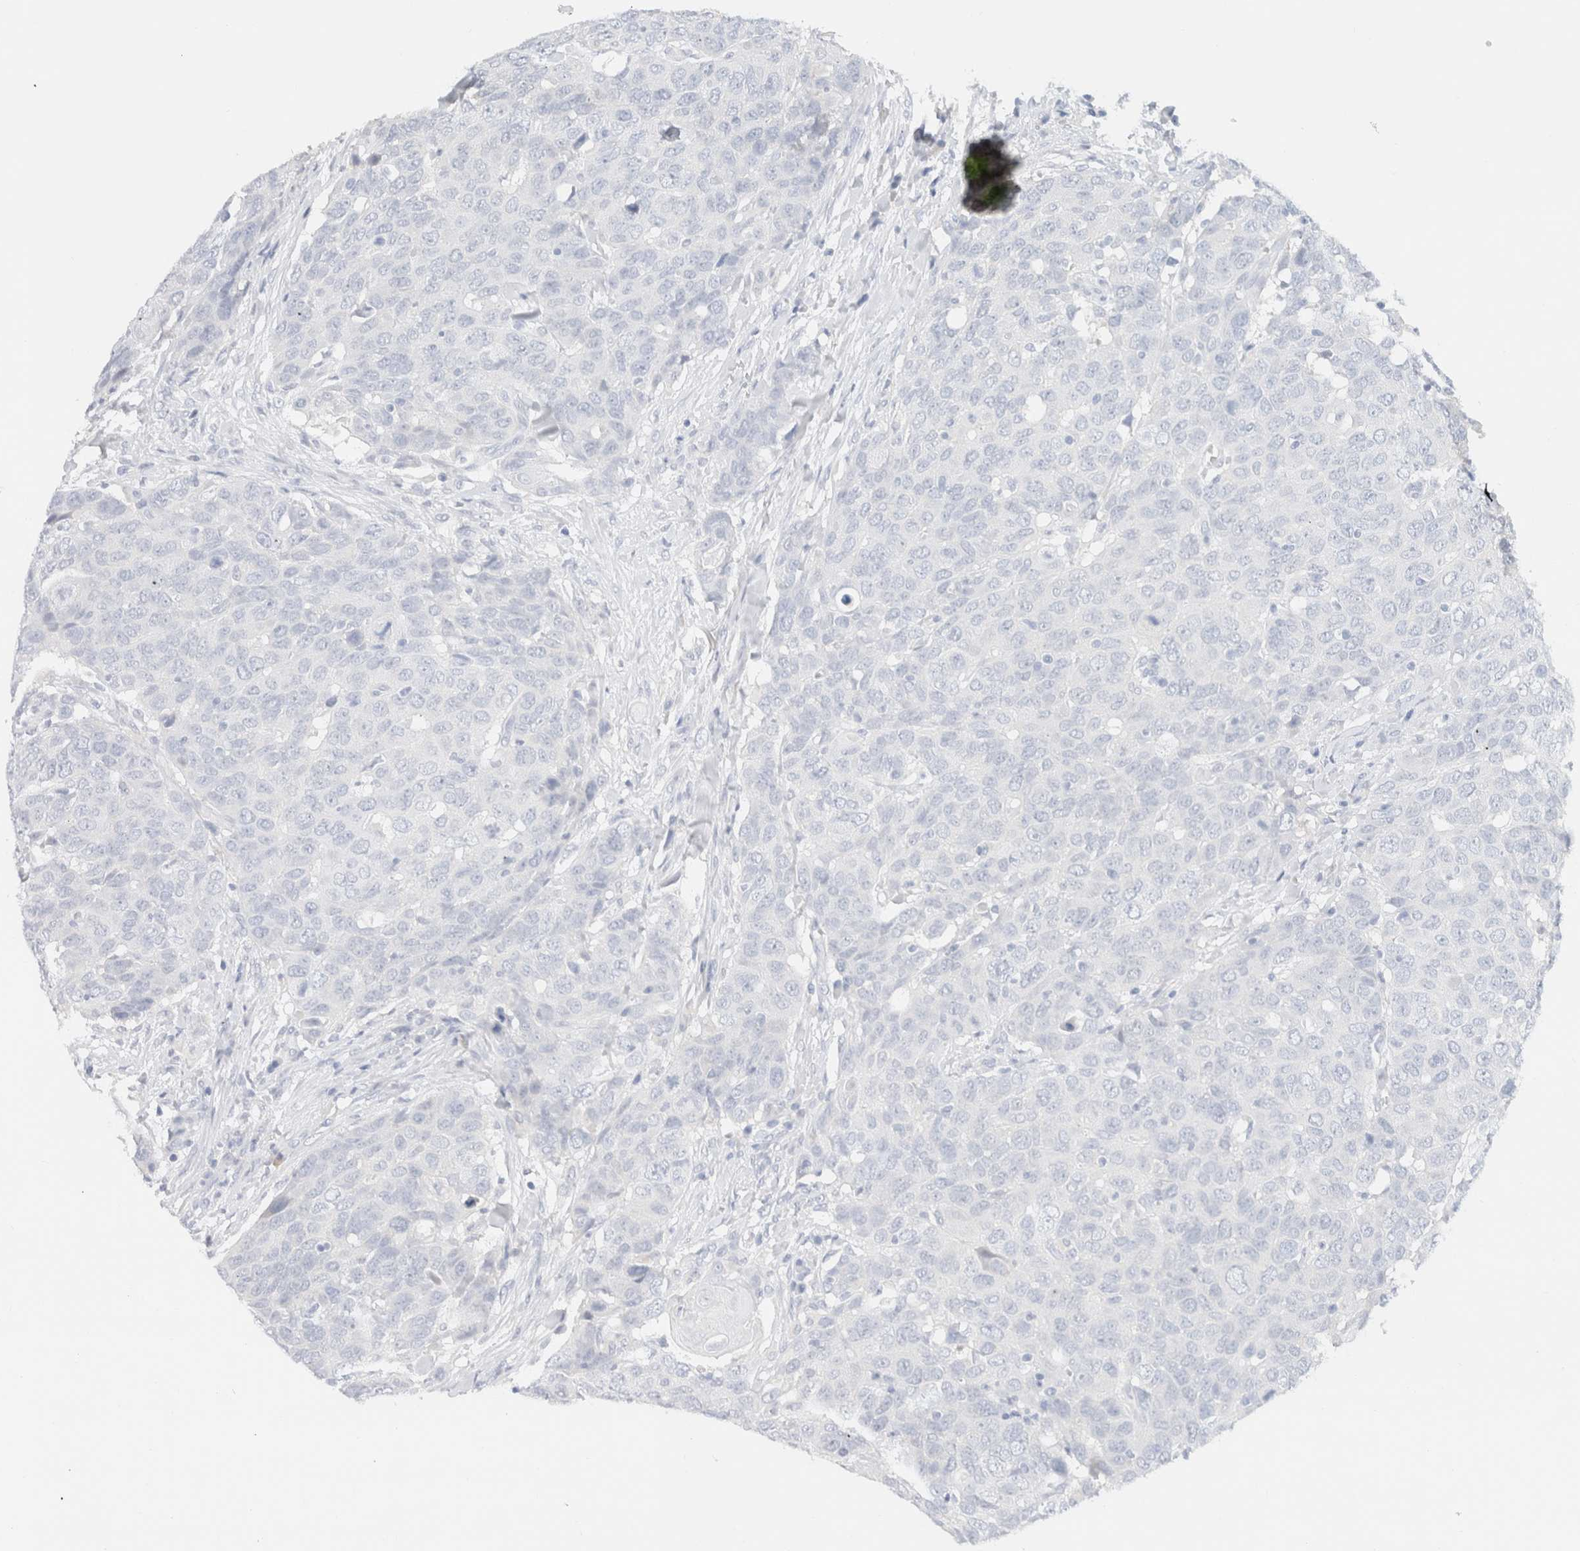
{"staining": {"intensity": "negative", "quantity": "none", "location": "none"}, "tissue": "head and neck cancer", "cell_type": "Tumor cells", "image_type": "cancer", "snomed": [{"axis": "morphology", "description": "Squamous cell carcinoma, NOS"}, {"axis": "topography", "description": "Head-Neck"}], "caption": "High power microscopy image of an immunohistochemistry photomicrograph of head and neck cancer (squamous cell carcinoma), revealing no significant expression in tumor cells.", "gene": "CPQ", "patient": {"sex": "male", "age": 66}}